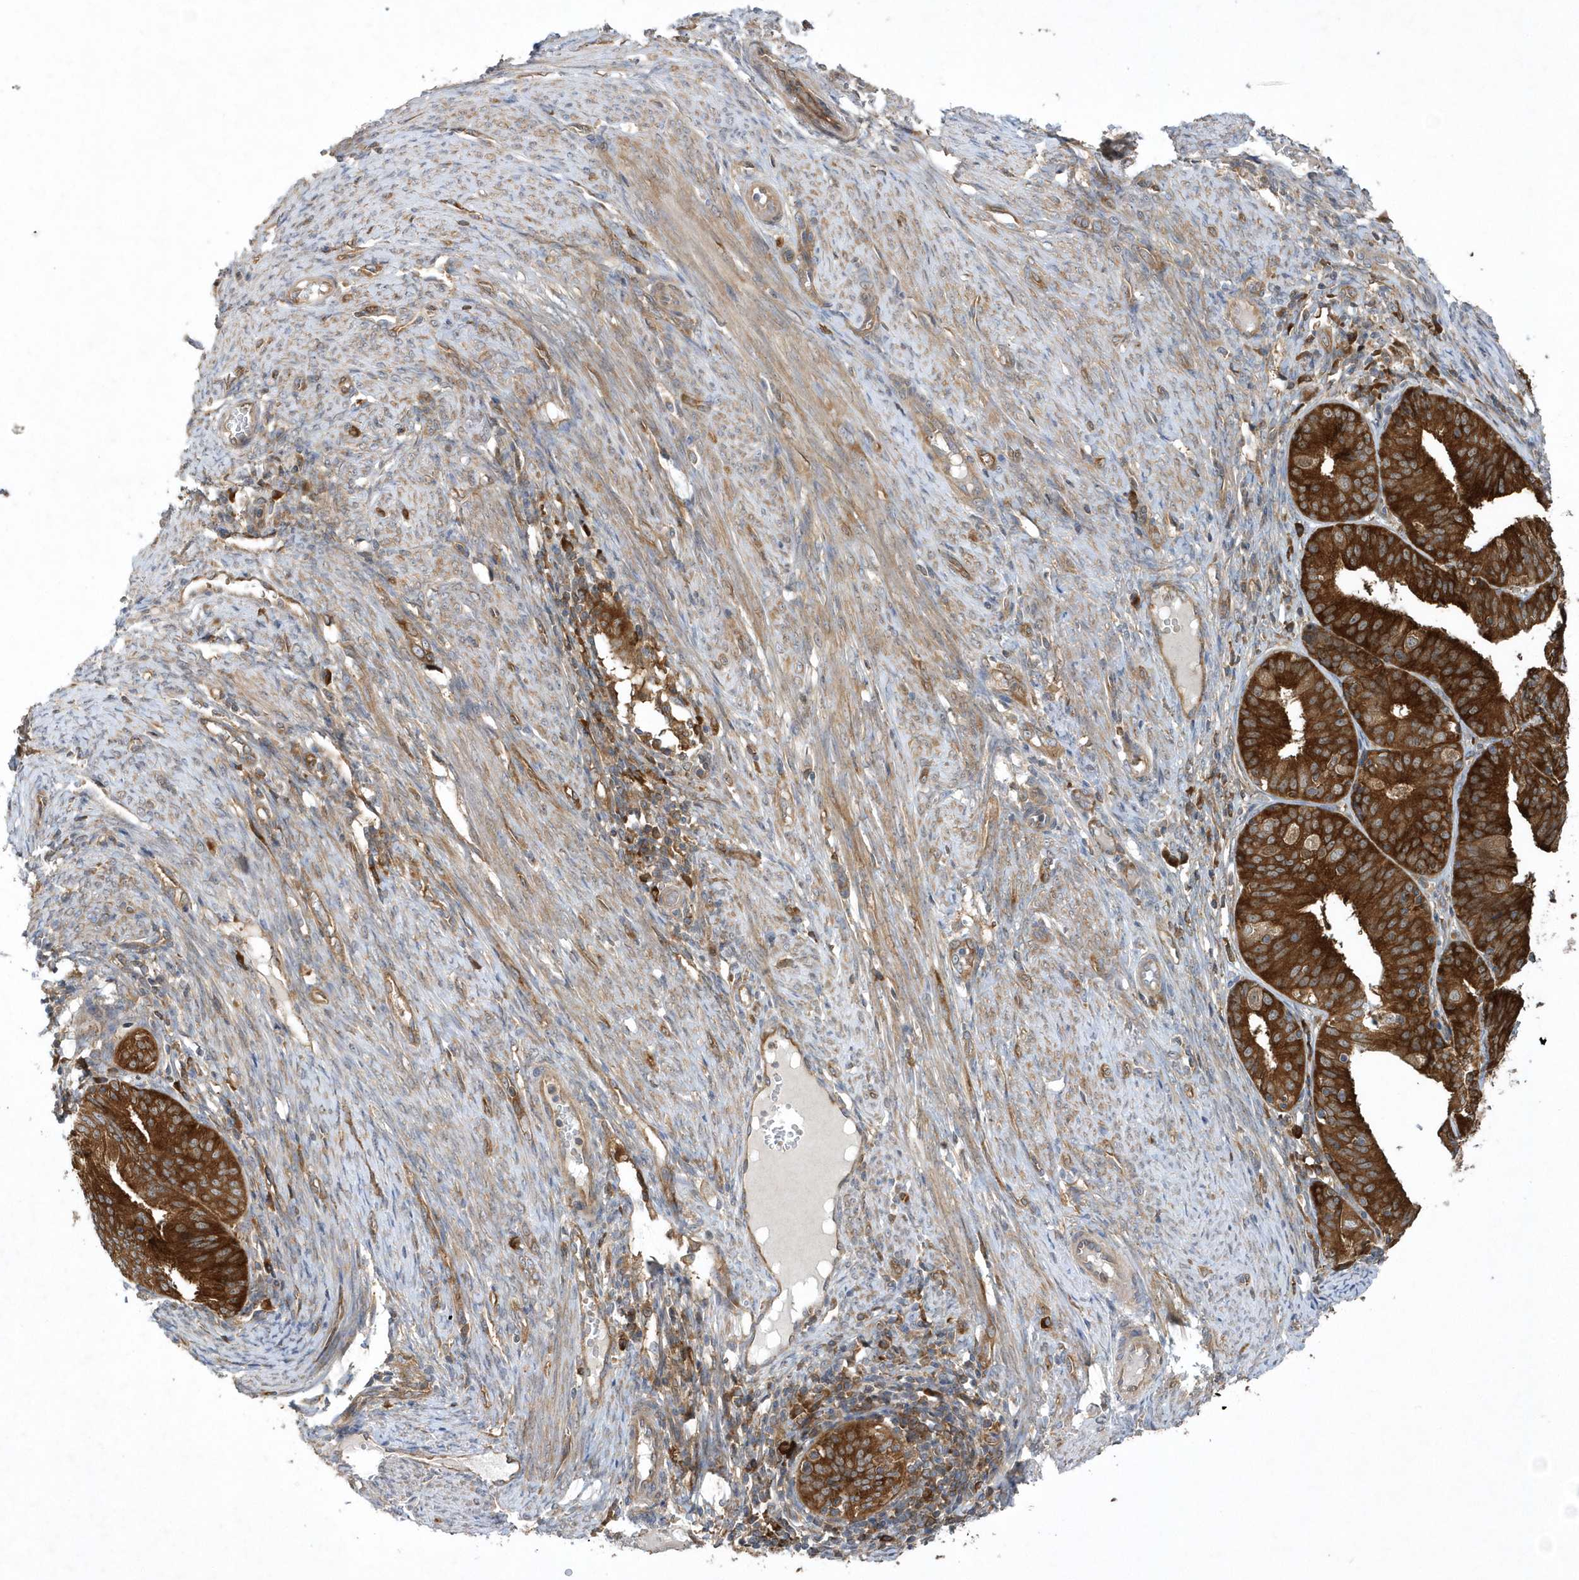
{"staining": {"intensity": "strong", "quantity": ">75%", "location": "cytoplasmic/membranous"}, "tissue": "endometrial cancer", "cell_type": "Tumor cells", "image_type": "cancer", "snomed": [{"axis": "morphology", "description": "Adenocarcinoma, NOS"}, {"axis": "topography", "description": "Endometrium"}], "caption": "Immunohistochemistry (IHC) of human endometrial adenocarcinoma exhibits high levels of strong cytoplasmic/membranous expression in about >75% of tumor cells. (Brightfield microscopy of DAB IHC at high magnification).", "gene": "PAICS", "patient": {"sex": "female", "age": 51}}